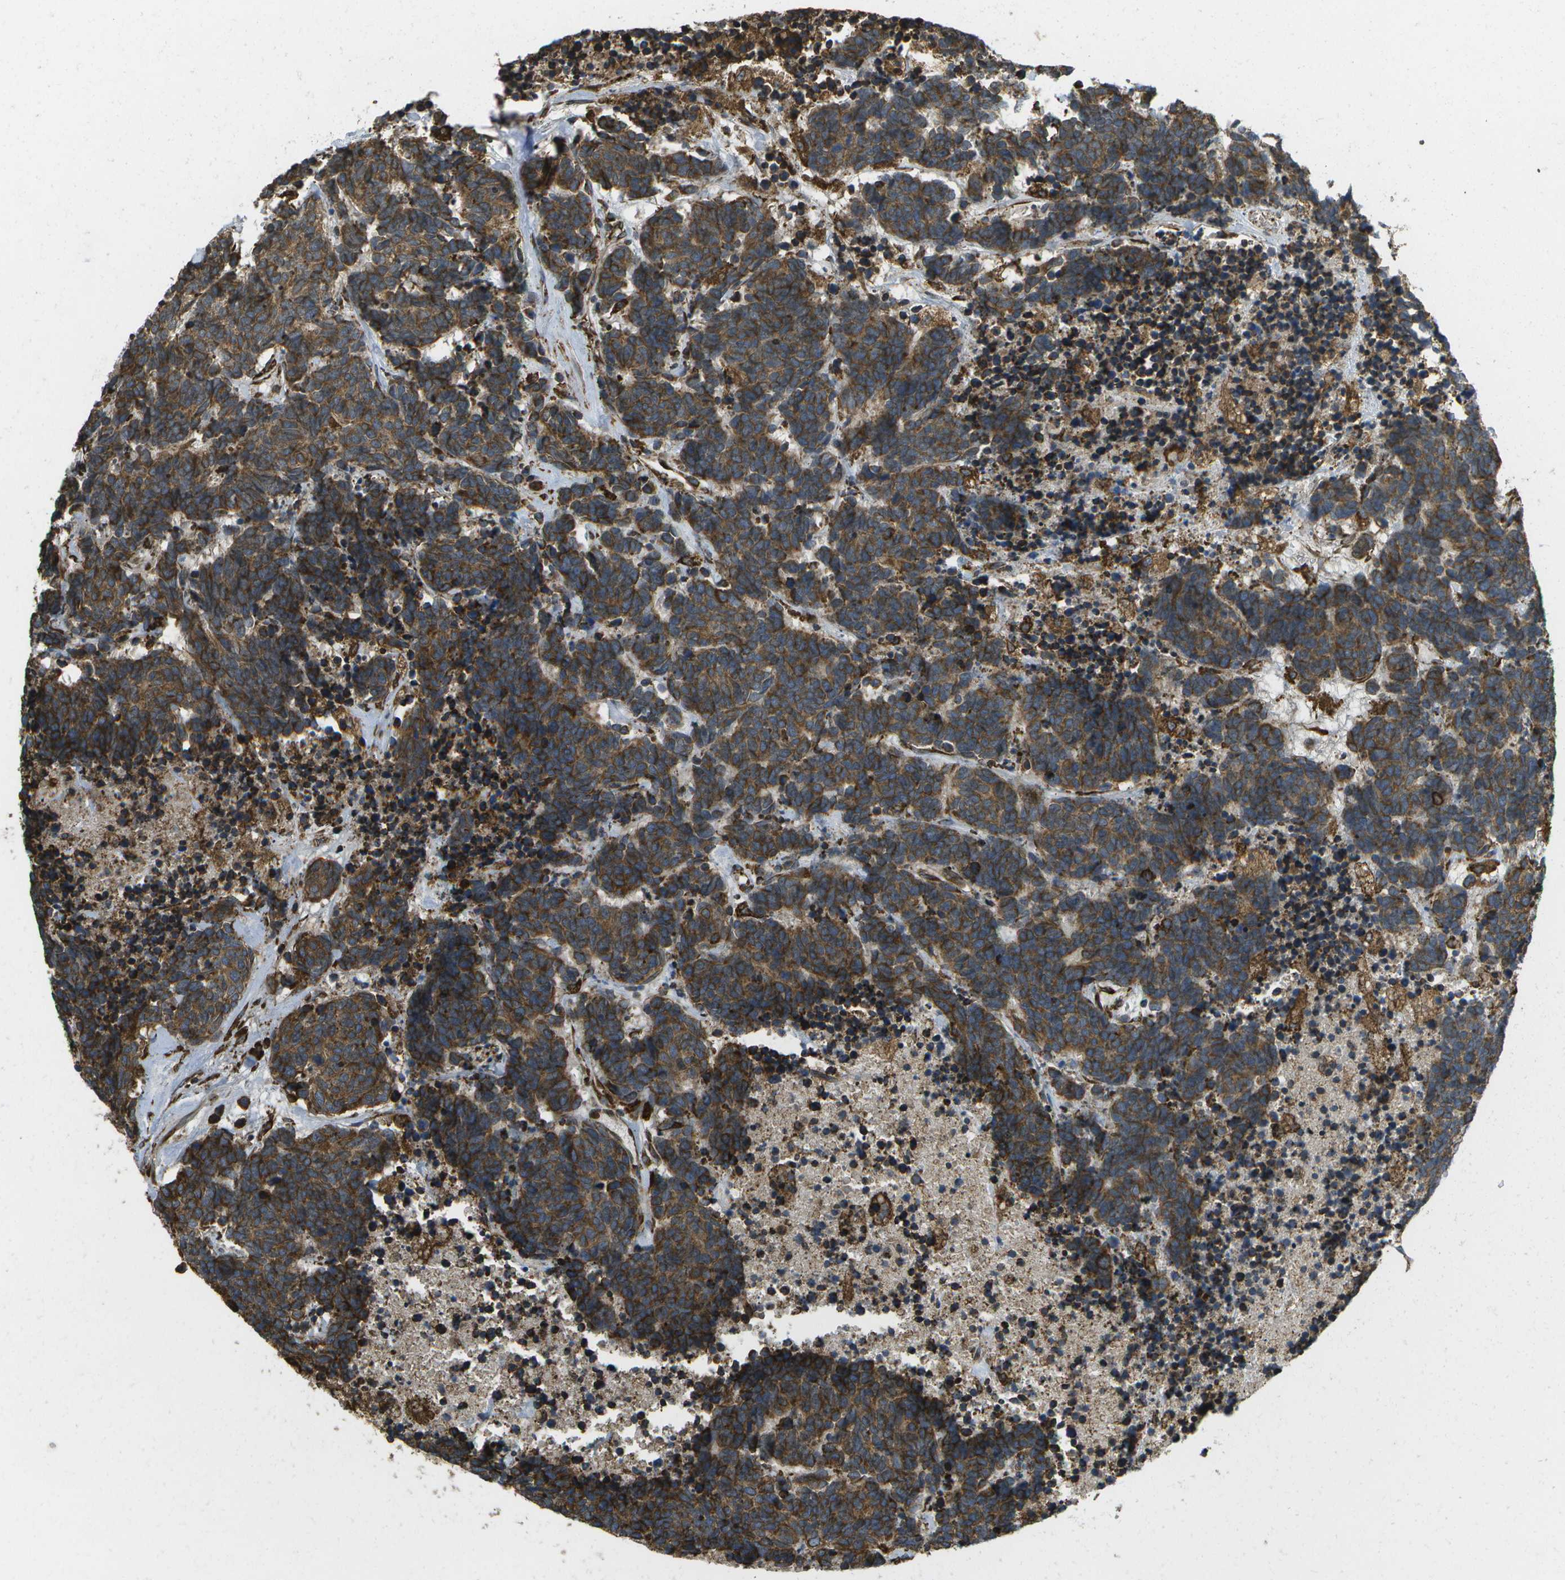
{"staining": {"intensity": "moderate", "quantity": ">75%", "location": "cytoplasmic/membranous"}, "tissue": "carcinoid", "cell_type": "Tumor cells", "image_type": "cancer", "snomed": [{"axis": "morphology", "description": "Carcinoma, NOS"}, {"axis": "morphology", "description": "Carcinoid, malignant, NOS"}, {"axis": "topography", "description": "Urinary bladder"}], "caption": "Immunohistochemical staining of carcinoid shows medium levels of moderate cytoplasmic/membranous positivity in approximately >75% of tumor cells. (DAB (3,3'-diaminobenzidine) = brown stain, brightfield microscopy at high magnification).", "gene": "PDIA4", "patient": {"sex": "male", "age": 57}}